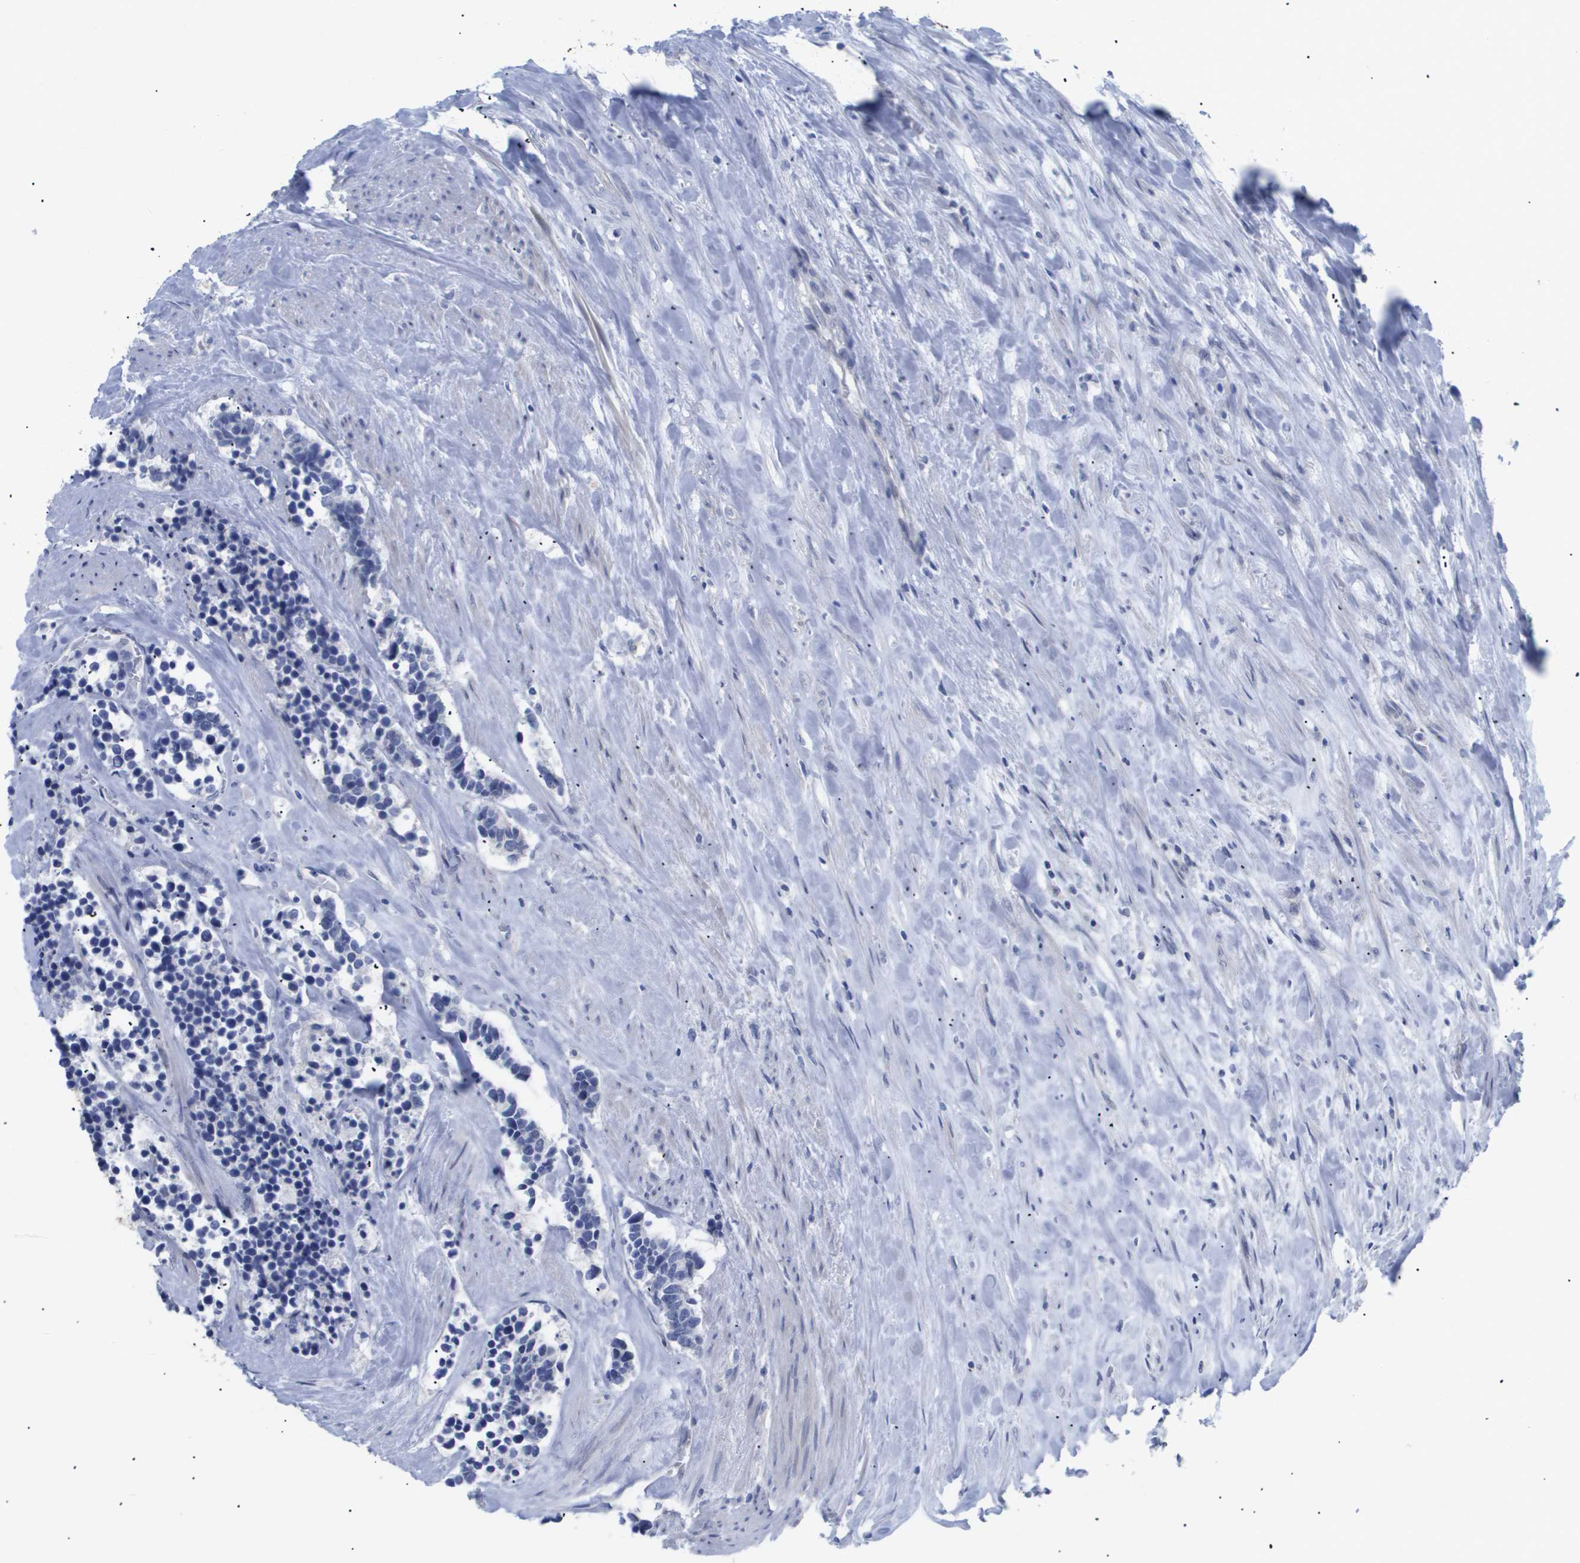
{"staining": {"intensity": "negative", "quantity": "none", "location": "none"}, "tissue": "carcinoid", "cell_type": "Tumor cells", "image_type": "cancer", "snomed": [{"axis": "morphology", "description": "Carcinoma, NOS"}, {"axis": "morphology", "description": "Carcinoid, malignant, NOS"}, {"axis": "topography", "description": "Urinary bladder"}], "caption": "Tumor cells show no significant protein positivity in carcinoid. The staining was performed using DAB to visualize the protein expression in brown, while the nuclei were stained in blue with hematoxylin (Magnification: 20x).", "gene": "CAV3", "patient": {"sex": "male", "age": 57}}